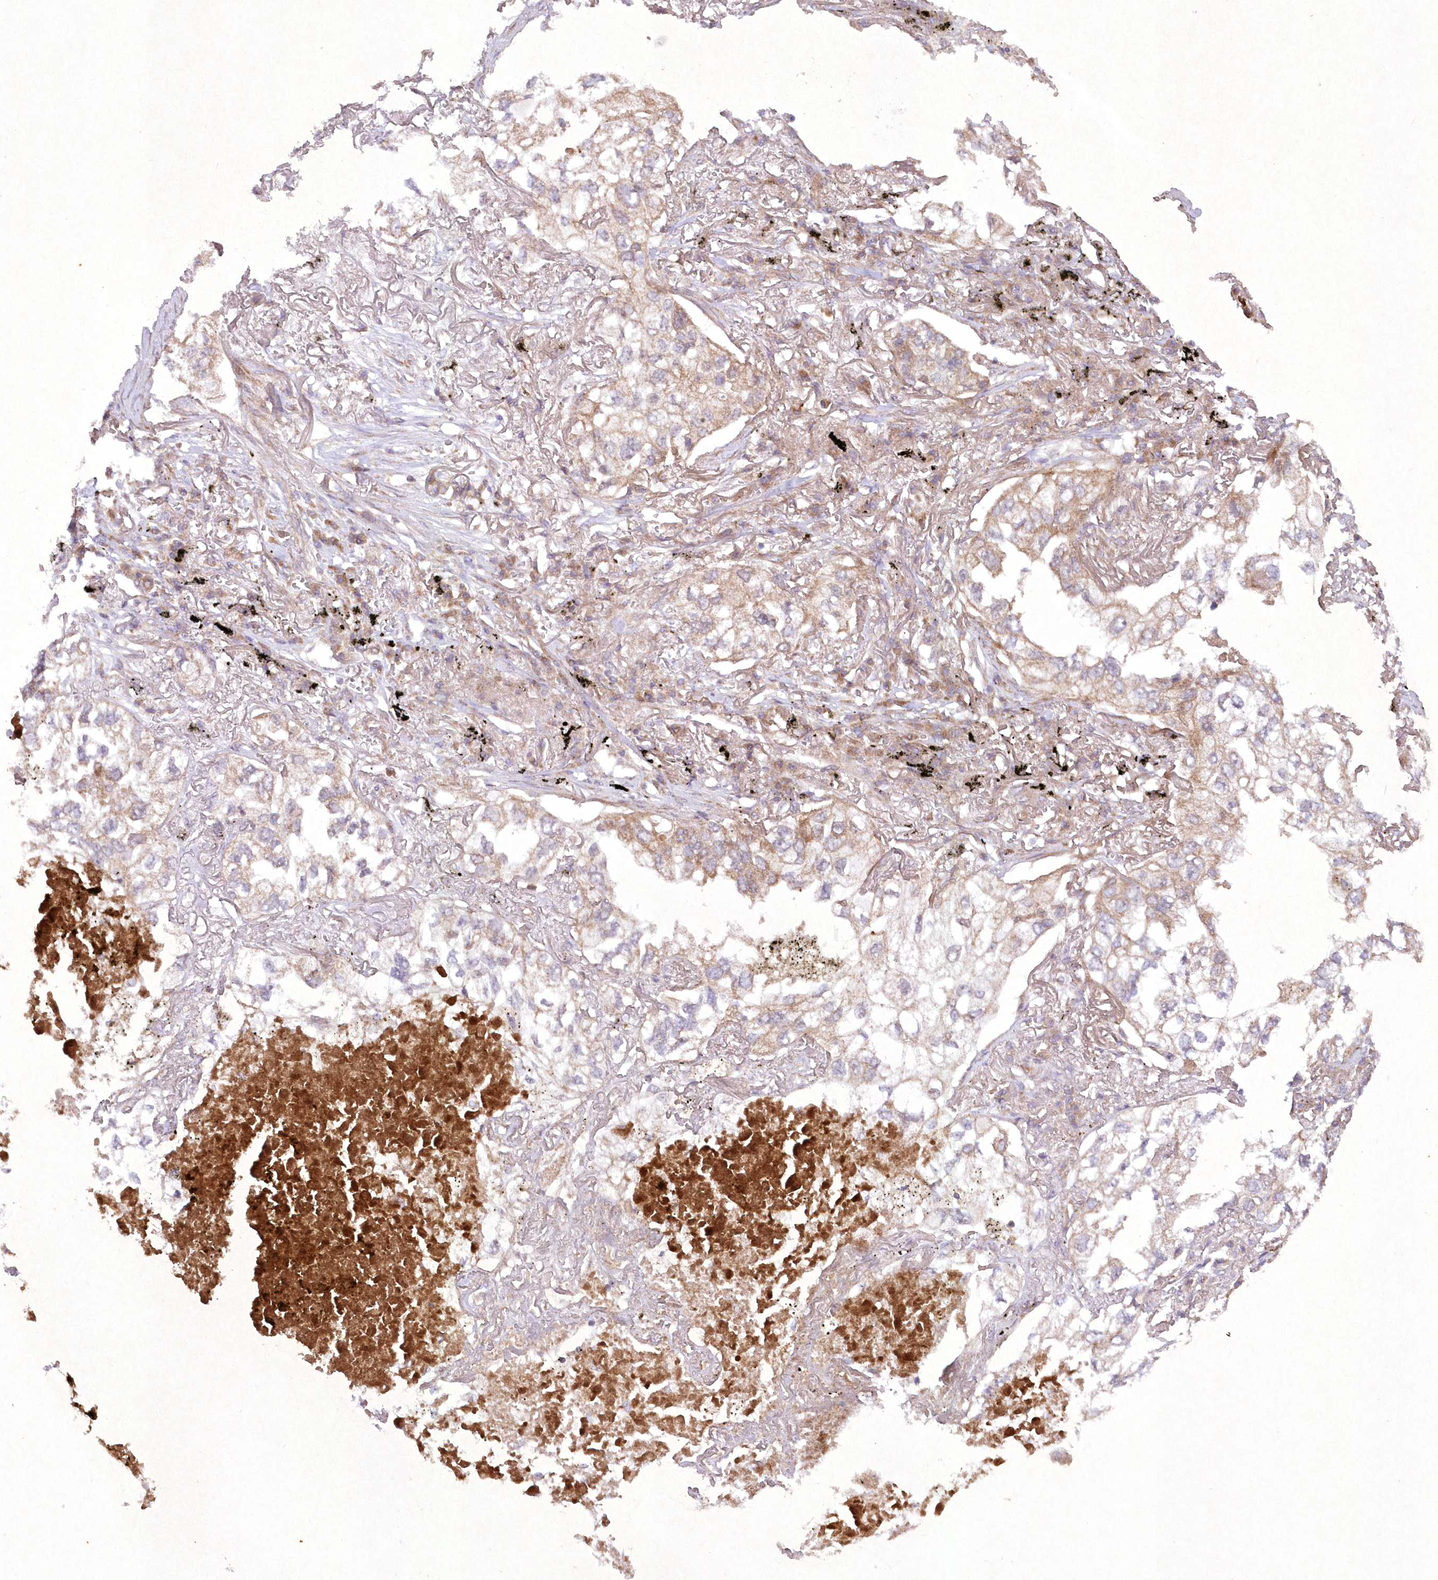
{"staining": {"intensity": "weak", "quantity": "<25%", "location": "cytoplasmic/membranous"}, "tissue": "lung cancer", "cell_type": "Tumor cells", "image_type": "cancer", "snomed": [{"axis": "morphology", "description": "Adenocarcinoma, NOS"}, {"axis": "topography", "description": "Lung"}], "caption": "Adenocarcinoma (lung) was stained to show a protein in brown. There is no significant positivity in tumor cells. Nuclei are stained in blue.", "gene": "APOM", "patient": {"sex": "male", "age": 65}}